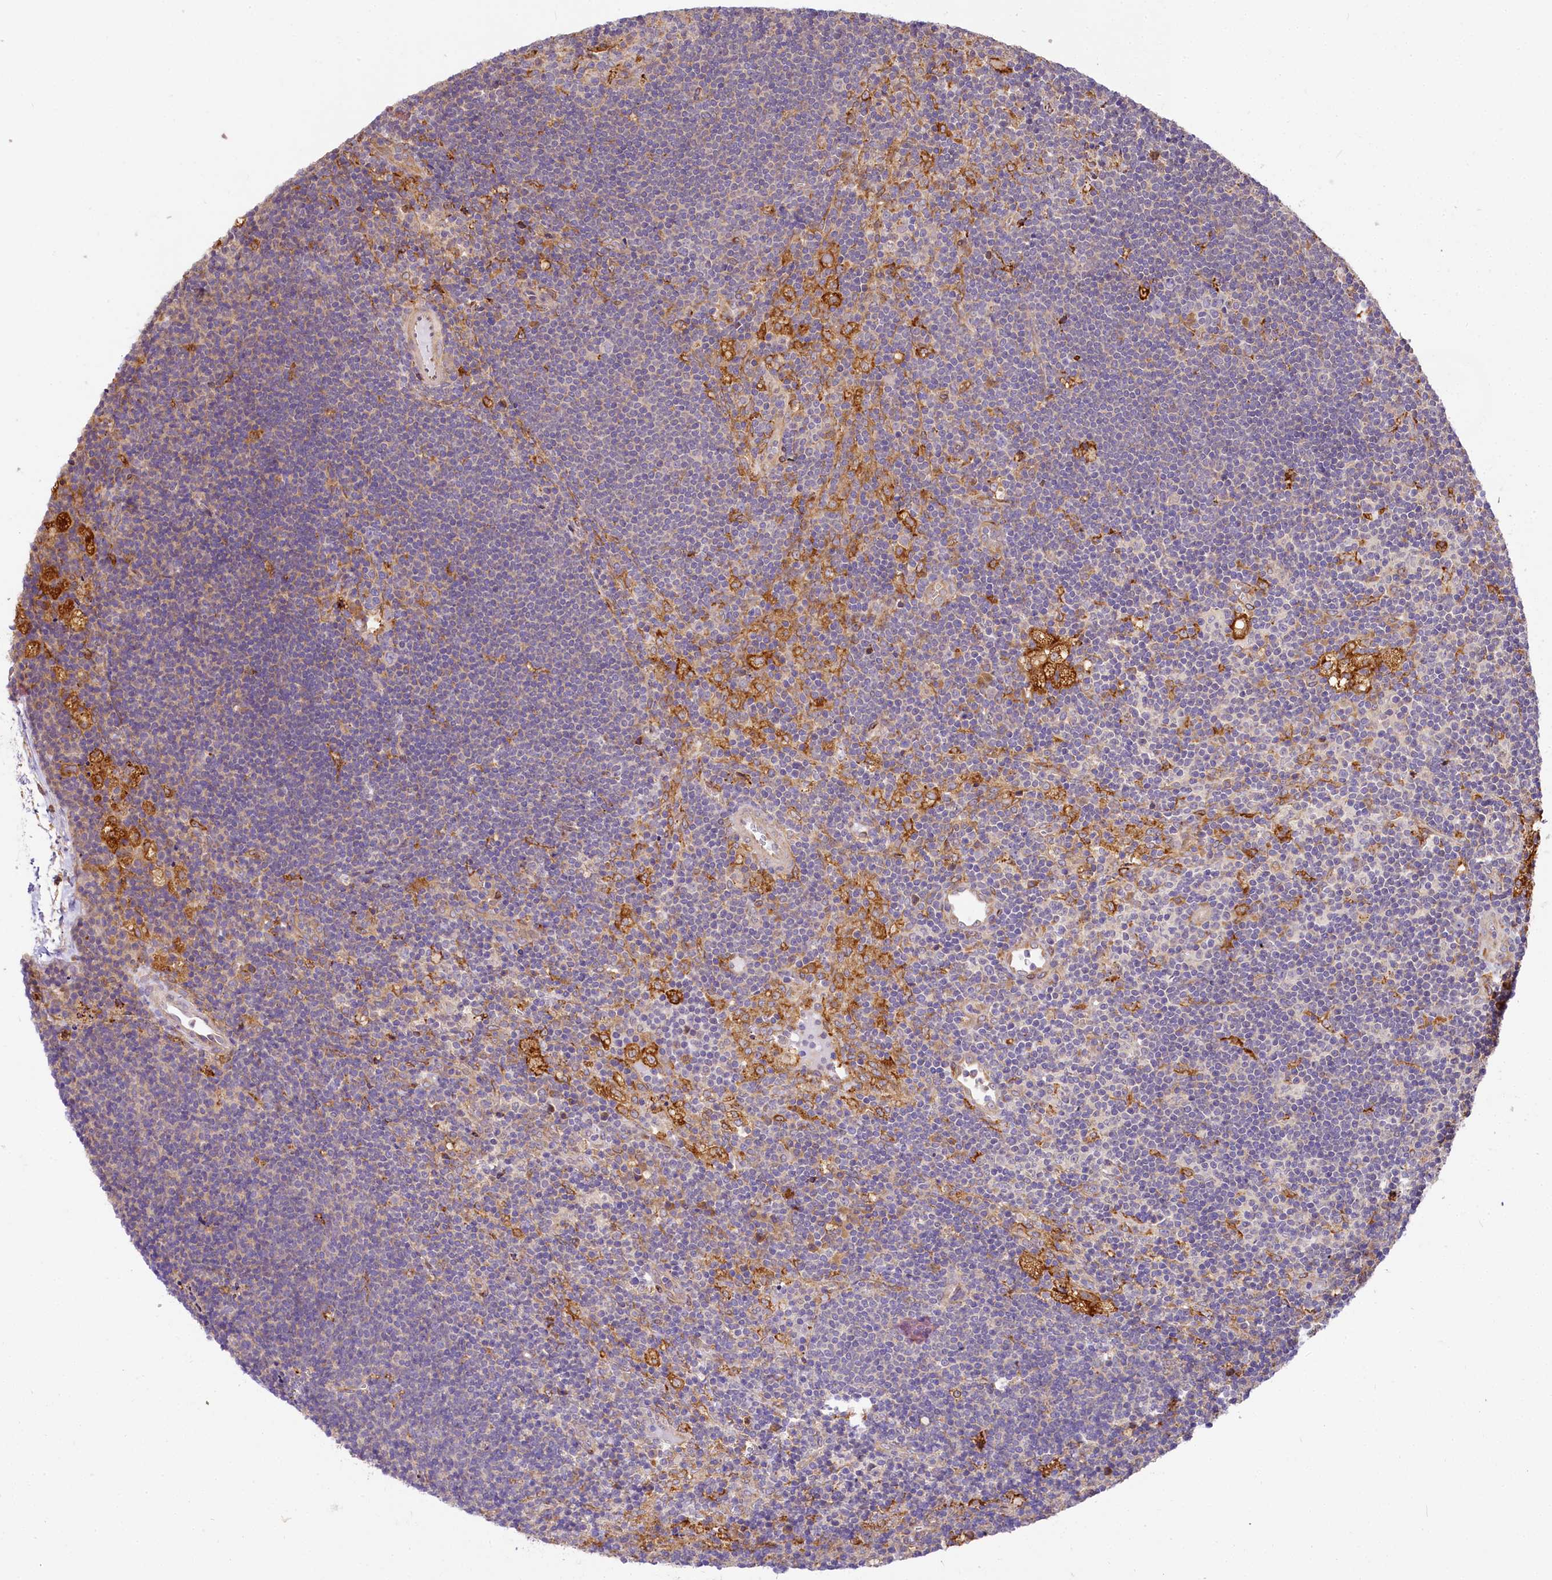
{"staining": {"intensity": "negative", "quantity": "none", "location": "none"}, "tissue": "lymph node", "cell_type": "Germinal center cells", "image_type": "normal", "snomed": [{"axis": "morphology", "description": "Normal tissue, NOS"}, {"axis": "topography", "description": "Lymph node"}], "caption": "Immunohistochemistry (IHC) micrograph of normal human lymph node stained for a protein (brown), which demonstrates no staining in germinal center cells. (DAB IHC, high magnification).", "gene": "PPIP5K2", "patient": {"sex": "male", "age": 24}}